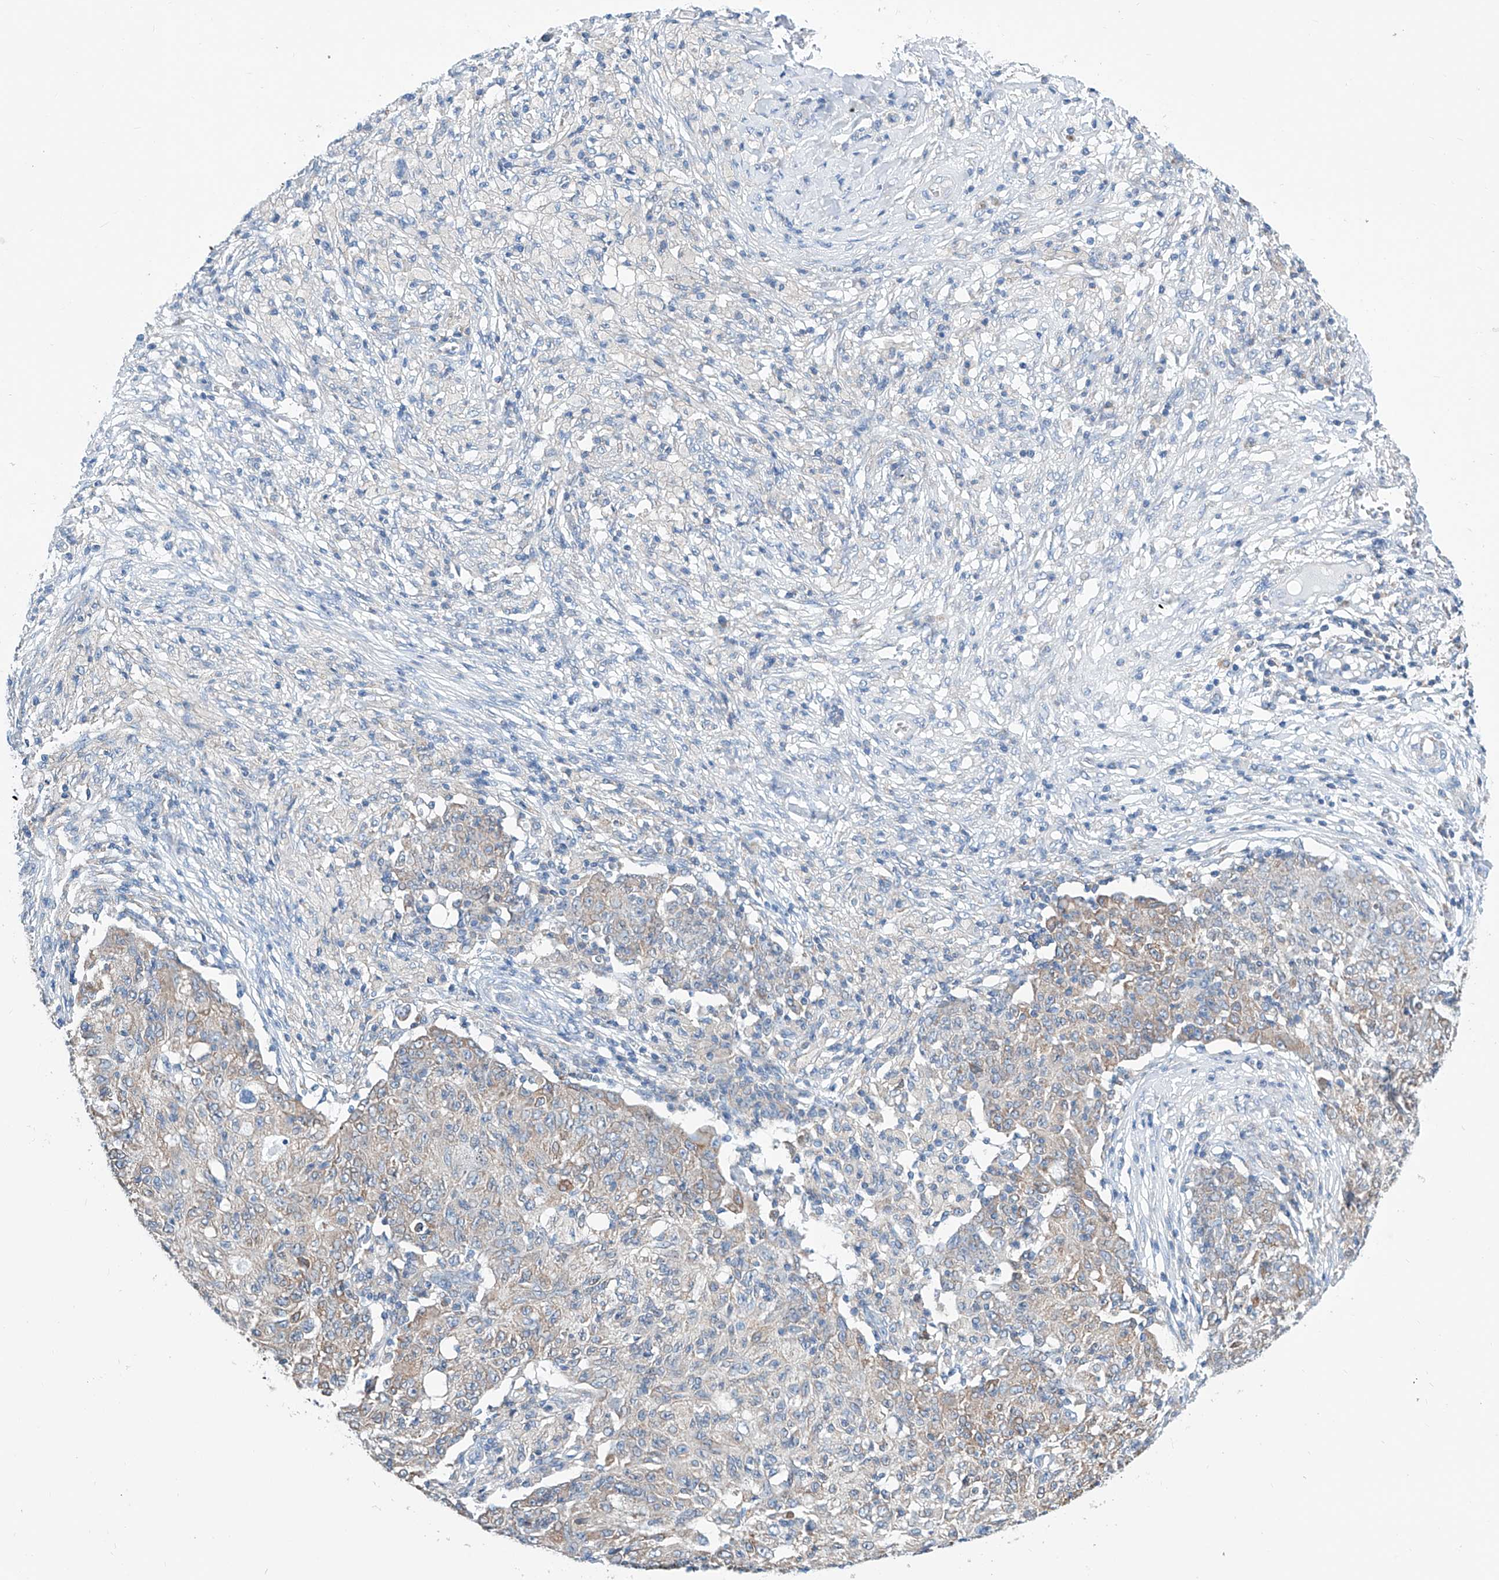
{"staining": {"intensity": "weak", "quantity": "<25%", "location": "cytoplasmic/membranous"}, "tissue": "ovarian cancer", "cell_type": "Tumor cells", "image_type": "cancer", "snomed": [{"axis": "morphology", "description": "Carcinoma, endometroid"}, {"axis": "topography", "description": "Ovary"}], "caption": "Ovarian cancer was stained to show a protein in brown. There is no significant staining in tumor cells.", "gene": "MAD2L1", "patient": {"sex": "female", "age": 42}}